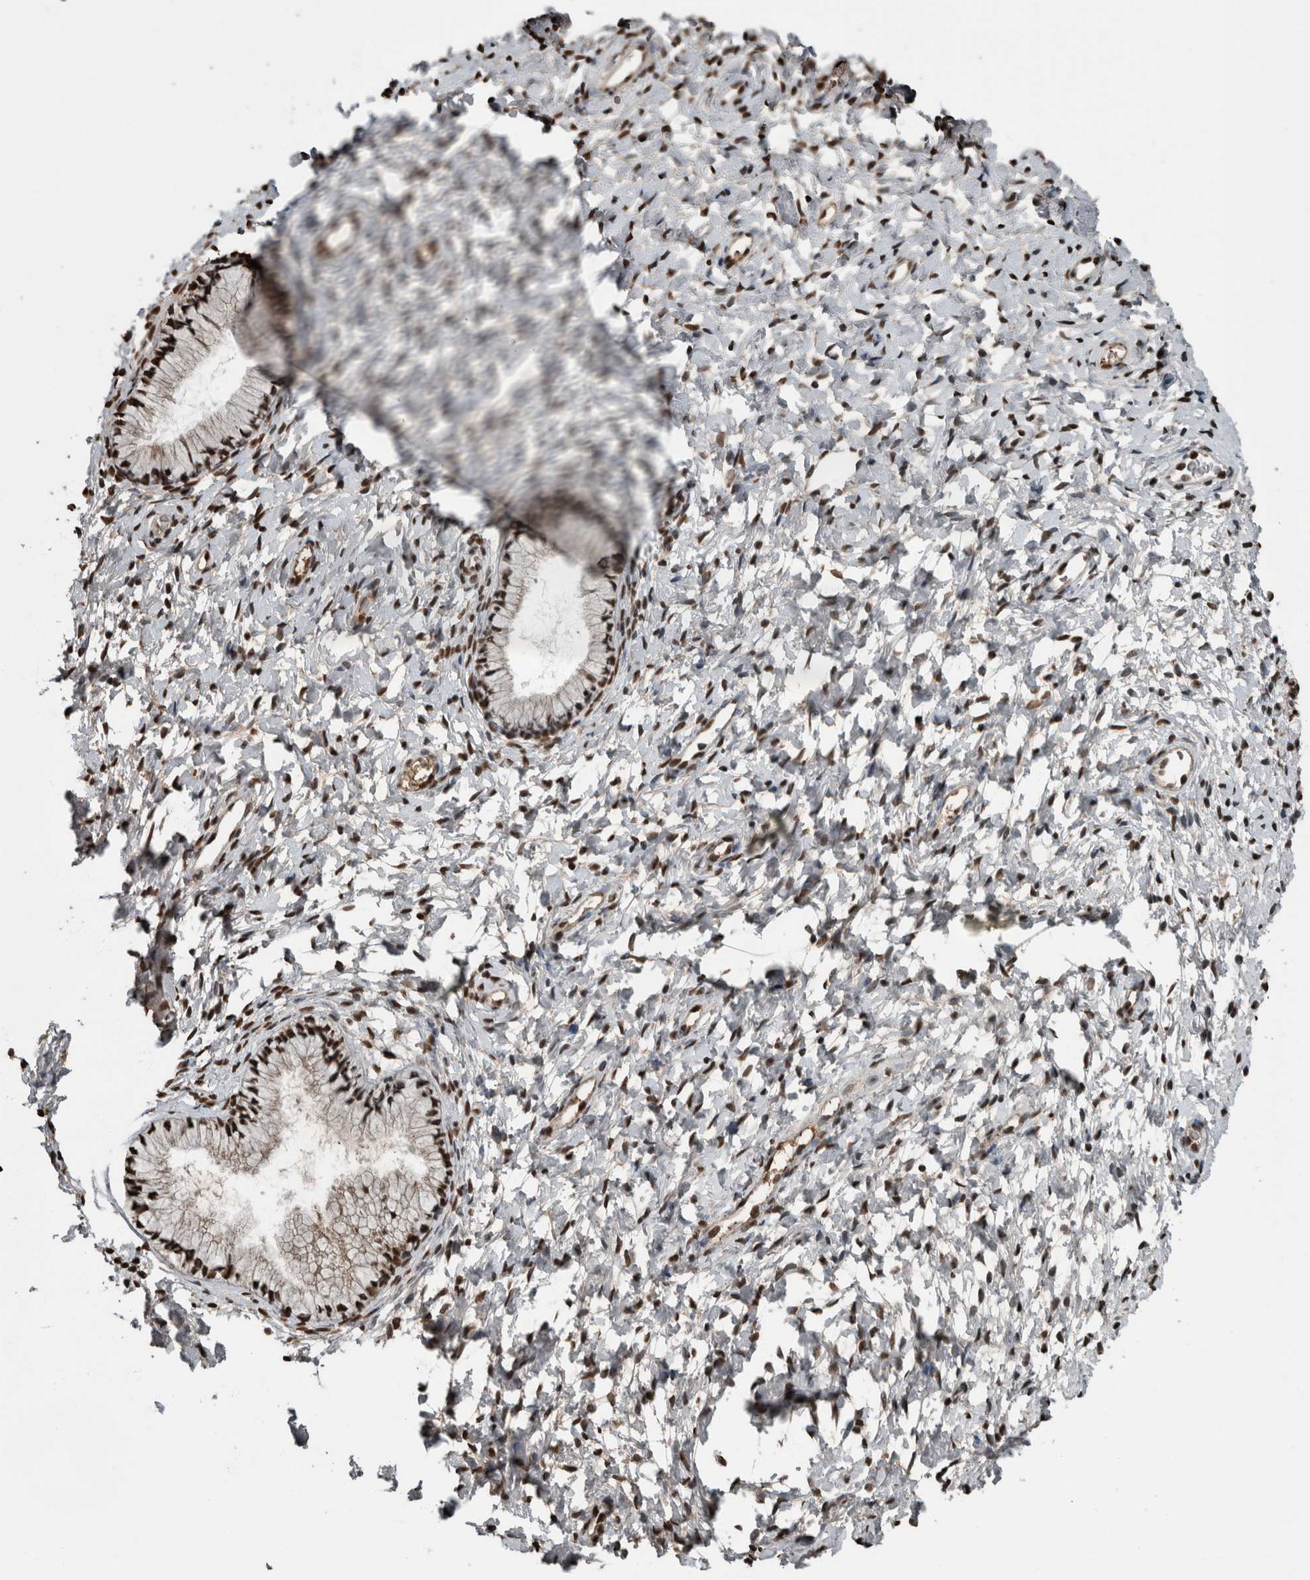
{"staining": {"intensity": "strong", "quantity": ">75%", "location": "nuclear"}, "tissue": "cervix", "cell_type": "Glandular cells", "image_type": "normal", "snomed": [{"axis": "morphology", "description": "Normal tissue, NOS"}, {"axis": "topography", "description": "Cervix"}], "caption": "Immunohistochemical staining of normal human cervix exhibits high levels of strong nuclear positivity in approximately >75% of glandular cells.", "gene": "TGS1", "patient": {"sex": "female", "age": 72}}